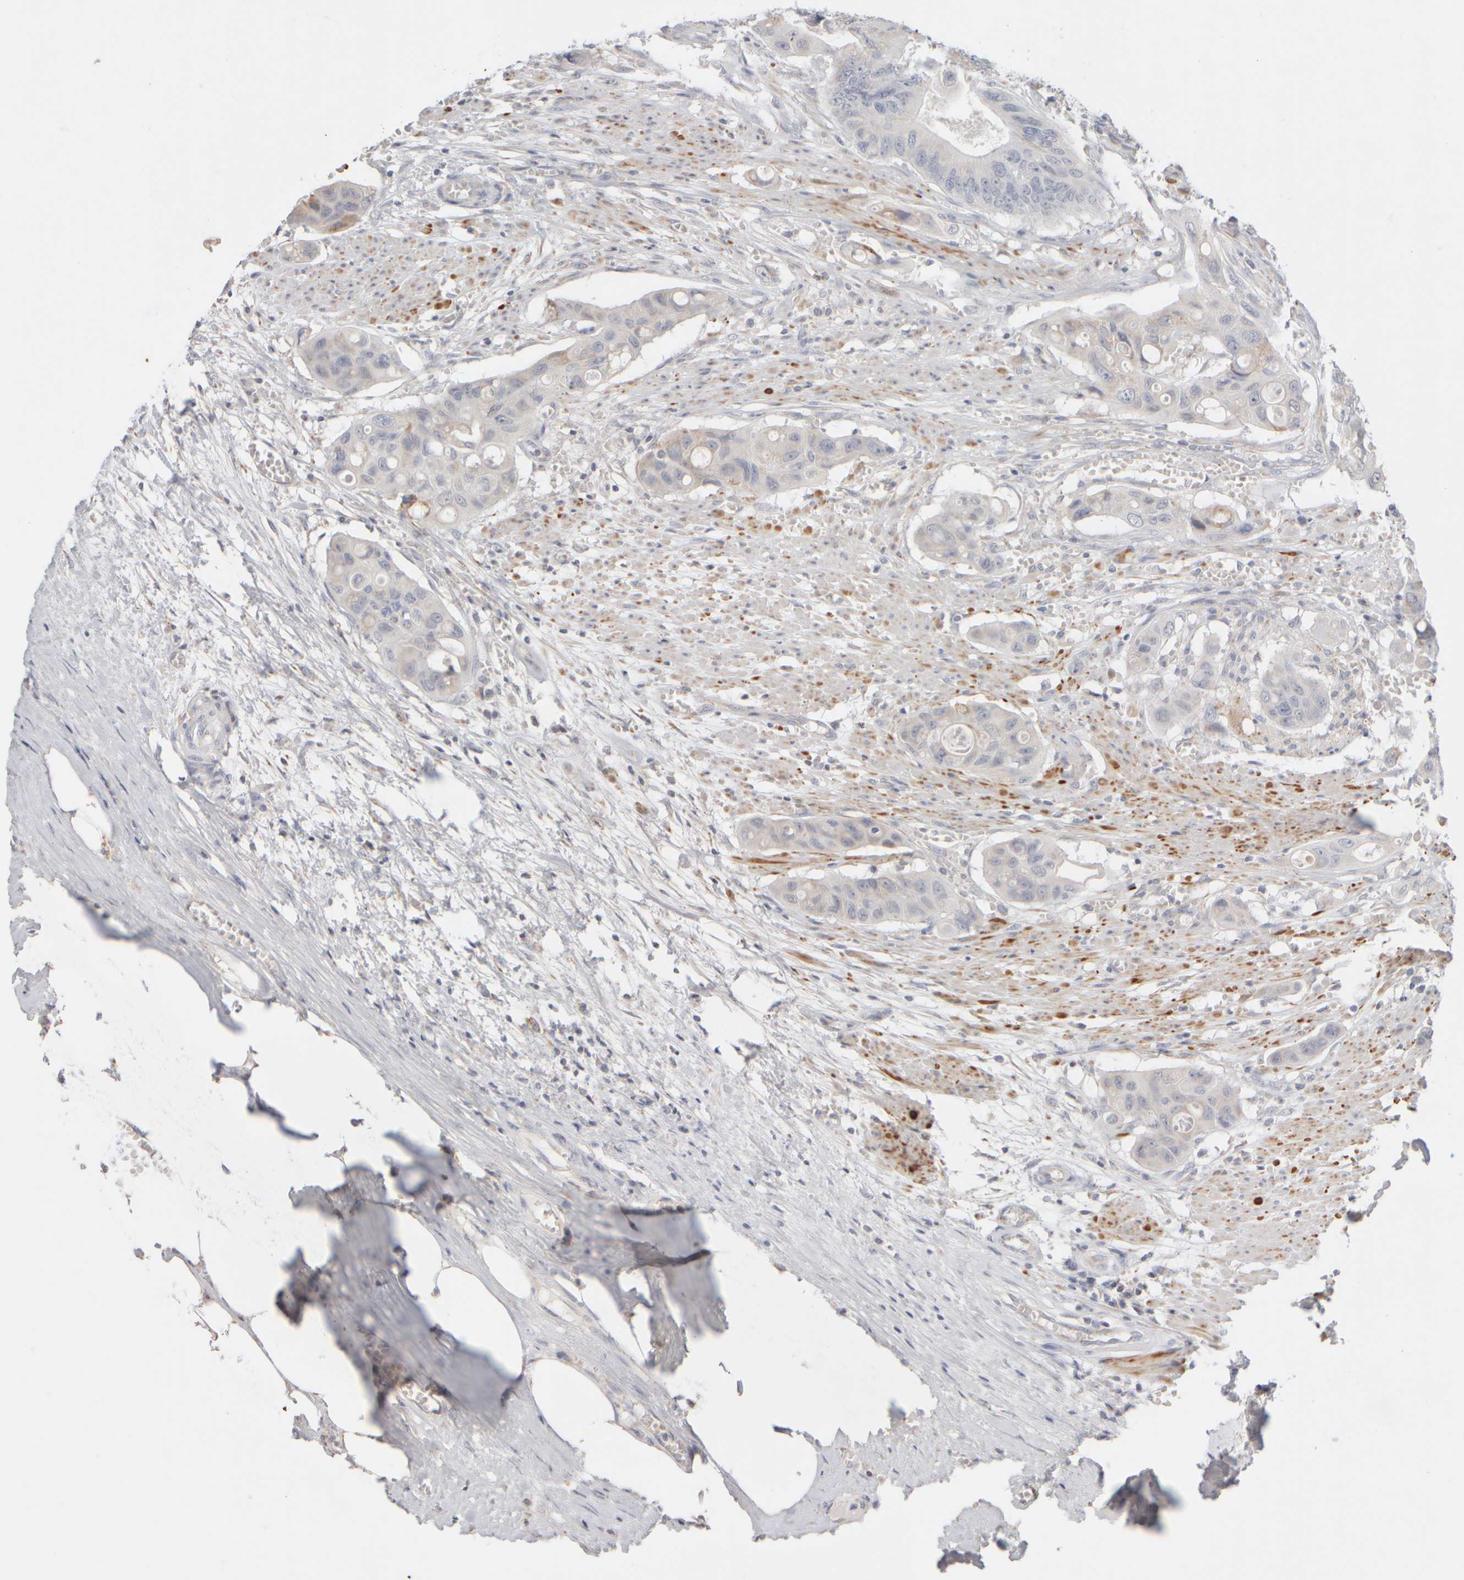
{"staining": {"intensity": "negative", "quantity": "none", "location": "none"}, "tissue": "colorectal cancer", "cell_type": "Tumor cells", "image_type": "cancer", "snomed": [{"axis": "morphology", "description": "Adenocarcinoma, NOS"}, {"axis": "topography", "description": "Colon"}], "caption": "High magnification brightfield microscopy of colorectal cancer stained with DAB (3,3'-diaminobenzidine) (brown) and counterstained with hematoxylin (blue): tumor cells show no significant positivity.", "gene": "ZNF112", "patient": {"sex": "female", "age": 57}}